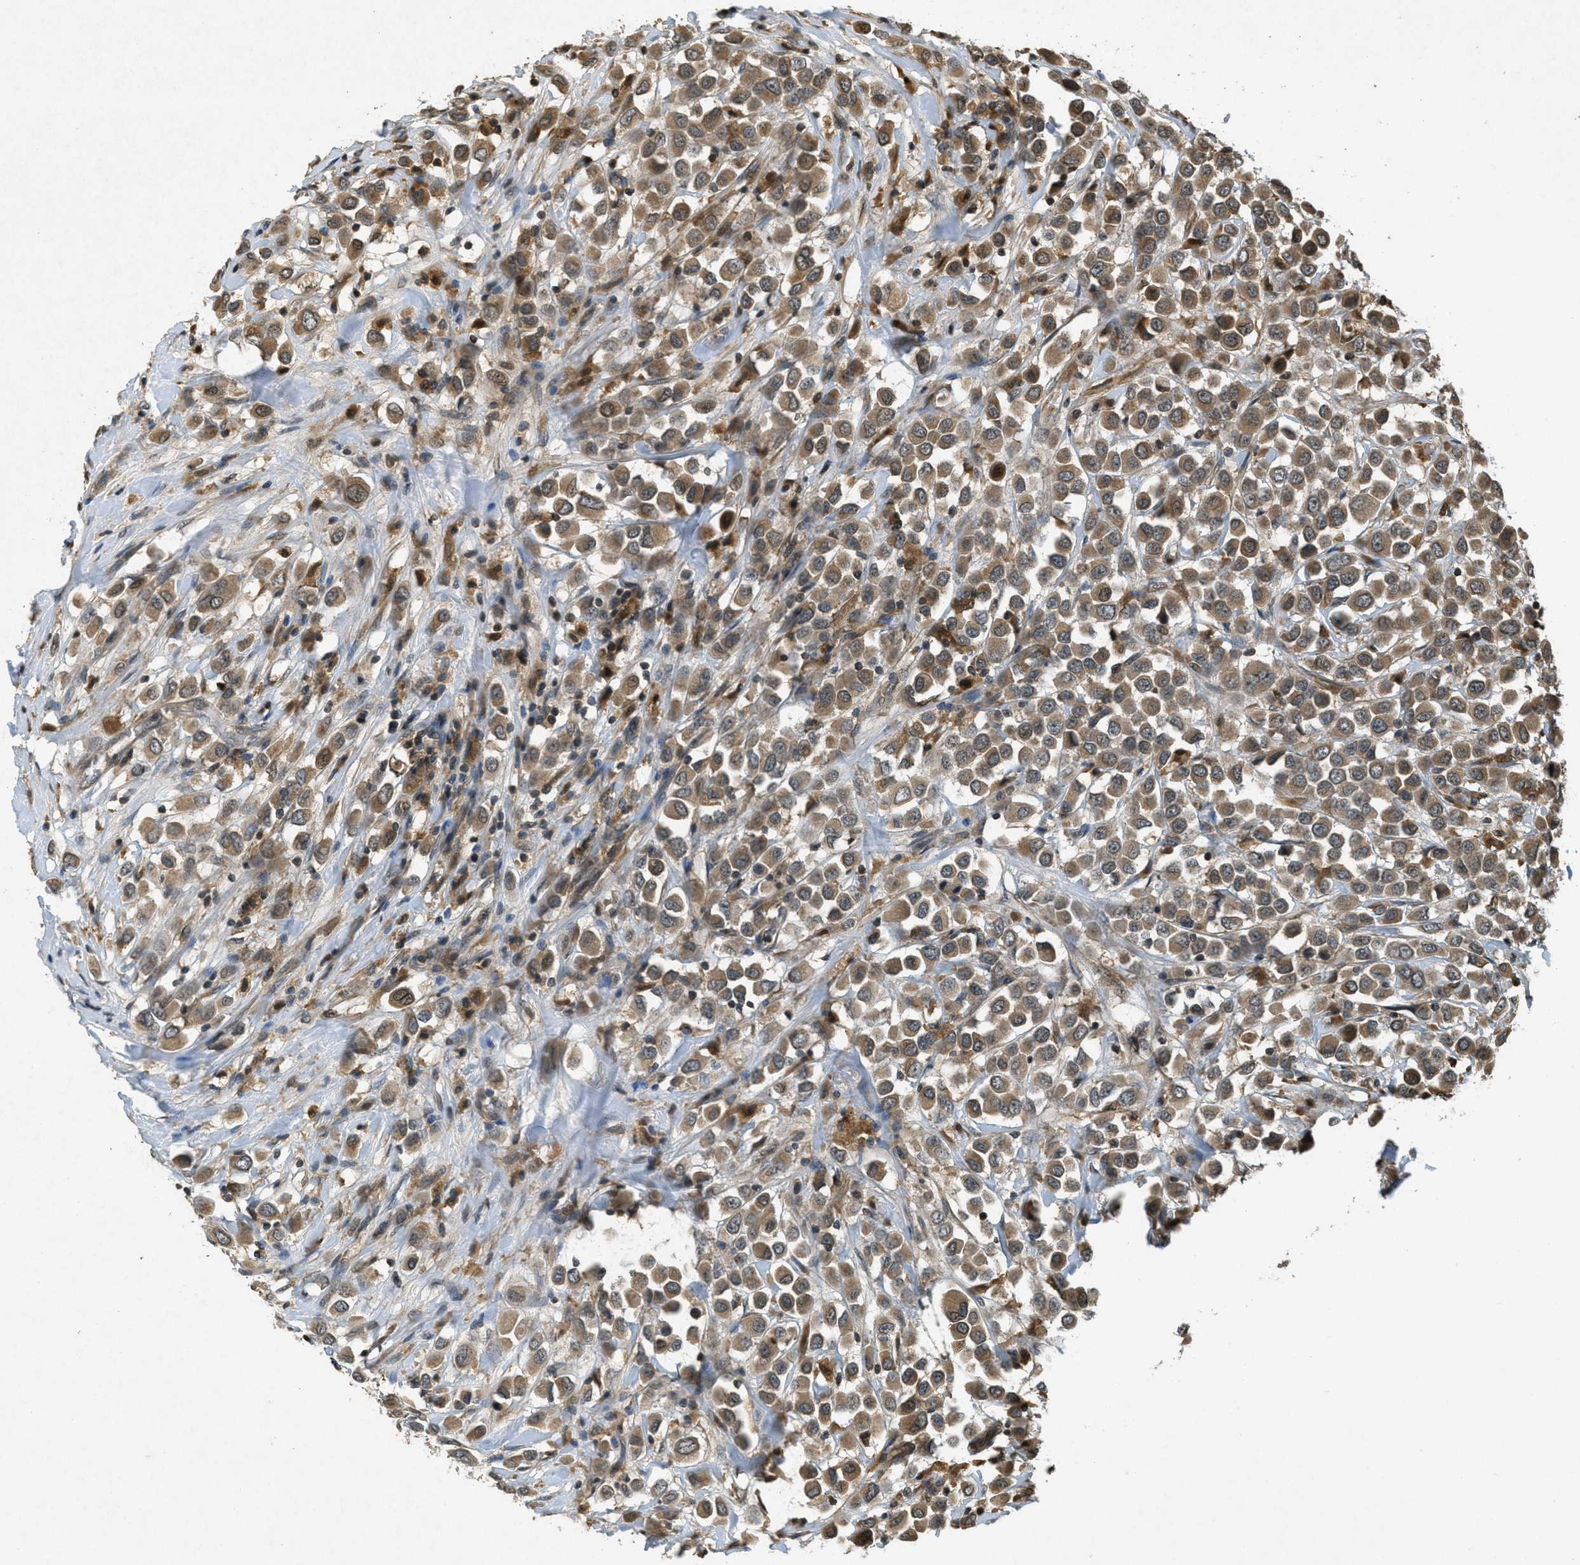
{"staining": {"intensity": "moderate", "quantity": ">75%", "location": "cytoplasmic/membranous"}, "tissue": "breast cancer", "cell_type": "Tumor cells", "image_type": "cancer", "snomed": [{"axis": "morphology", "description": "Duct carcinoma"}, {"axis": "topography", "description": "Breast"}], "caption": "Brown immunohistochemical staining in invasive ductal carcinoma (breast) demonstrates moderate cytoplasmic/membranous expression in approximately >75% of tumor cells.", "gene": "ATG7", "patient": {"sex": "female", "age": 61}}